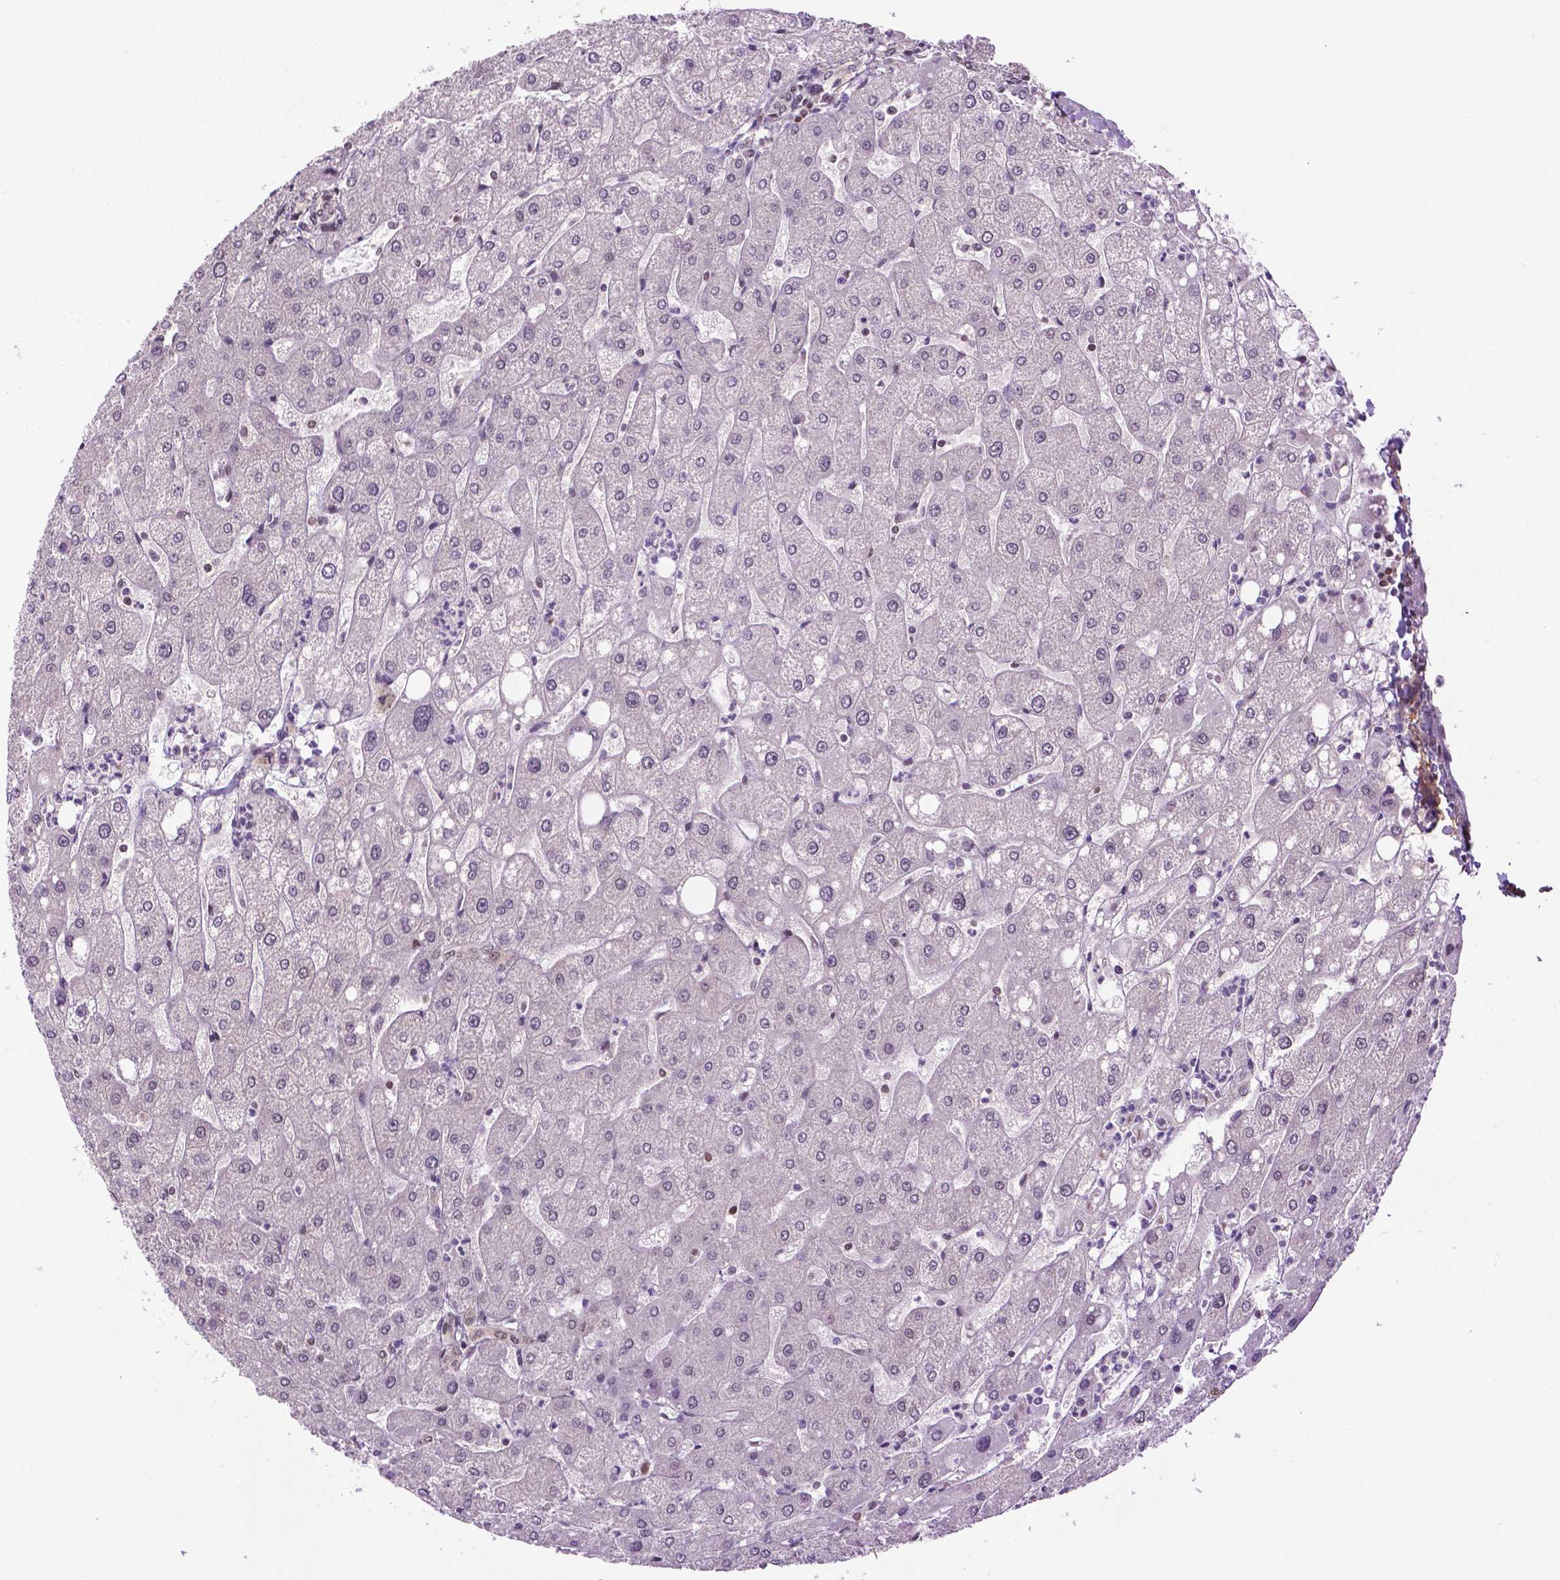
{"staining": {"intensity": "negative", "quantity": "none", "location": "none"}, "tissue": "liver", "cell_type": "Cholangiocytes", "image_type": "normal", "snomed": [{"axis": "morphology", "description": "Normal tissue, NOS"}, {"axis": "topography", "description": "Liver"}], "caption": "This is a micrograph of immunohistochemistry staining of unremarkable liver, which shows no positivity in cholangiocytes.", "gene": "UBQLN4", "patient": {"sex": "male", "age": 67}}